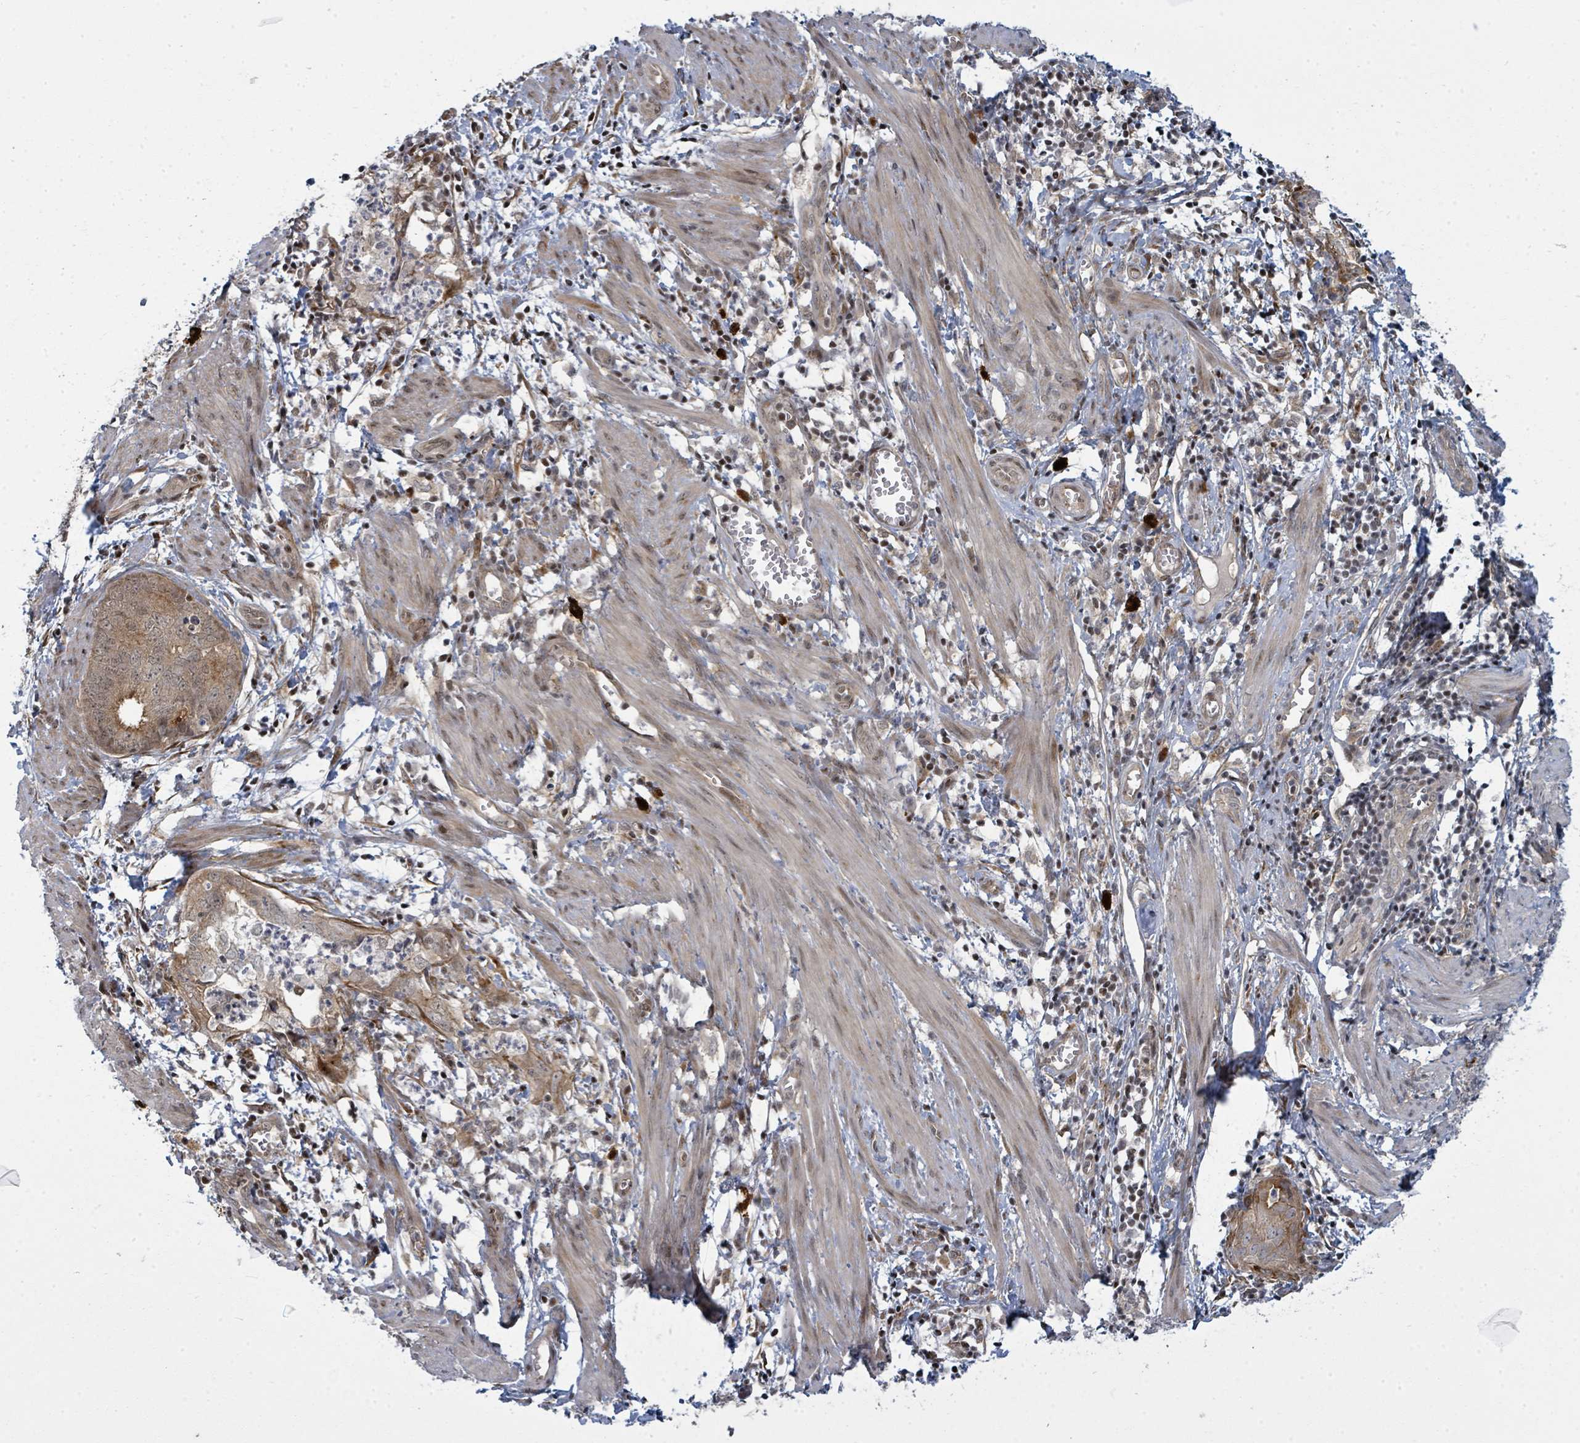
{"staining": {"intensity": "weak", "quantity": ">75%", "location": "cytoplasmic/membranous"}, "tissue": "endometrial cancer", "cell_type": "Tumor cells", "image_type": "cancer", "snomed": [{"axis": "morphology", "description": "Adenocarcinoma, NOS"}, {"axis": "topography", "description": "Endometrium"}], "caption": "High-magnification brightfield microscopy of adenocarcinoma (endometrial) stained with DAB (brown) and counterstained with hematoxylin (blue). tumor cells exhibit weak cytoplasmic/membranous expression is seen in approximately>75% of cells.", "gene": "PSMG2", "patient": {"sex": "female", "age": 68}}